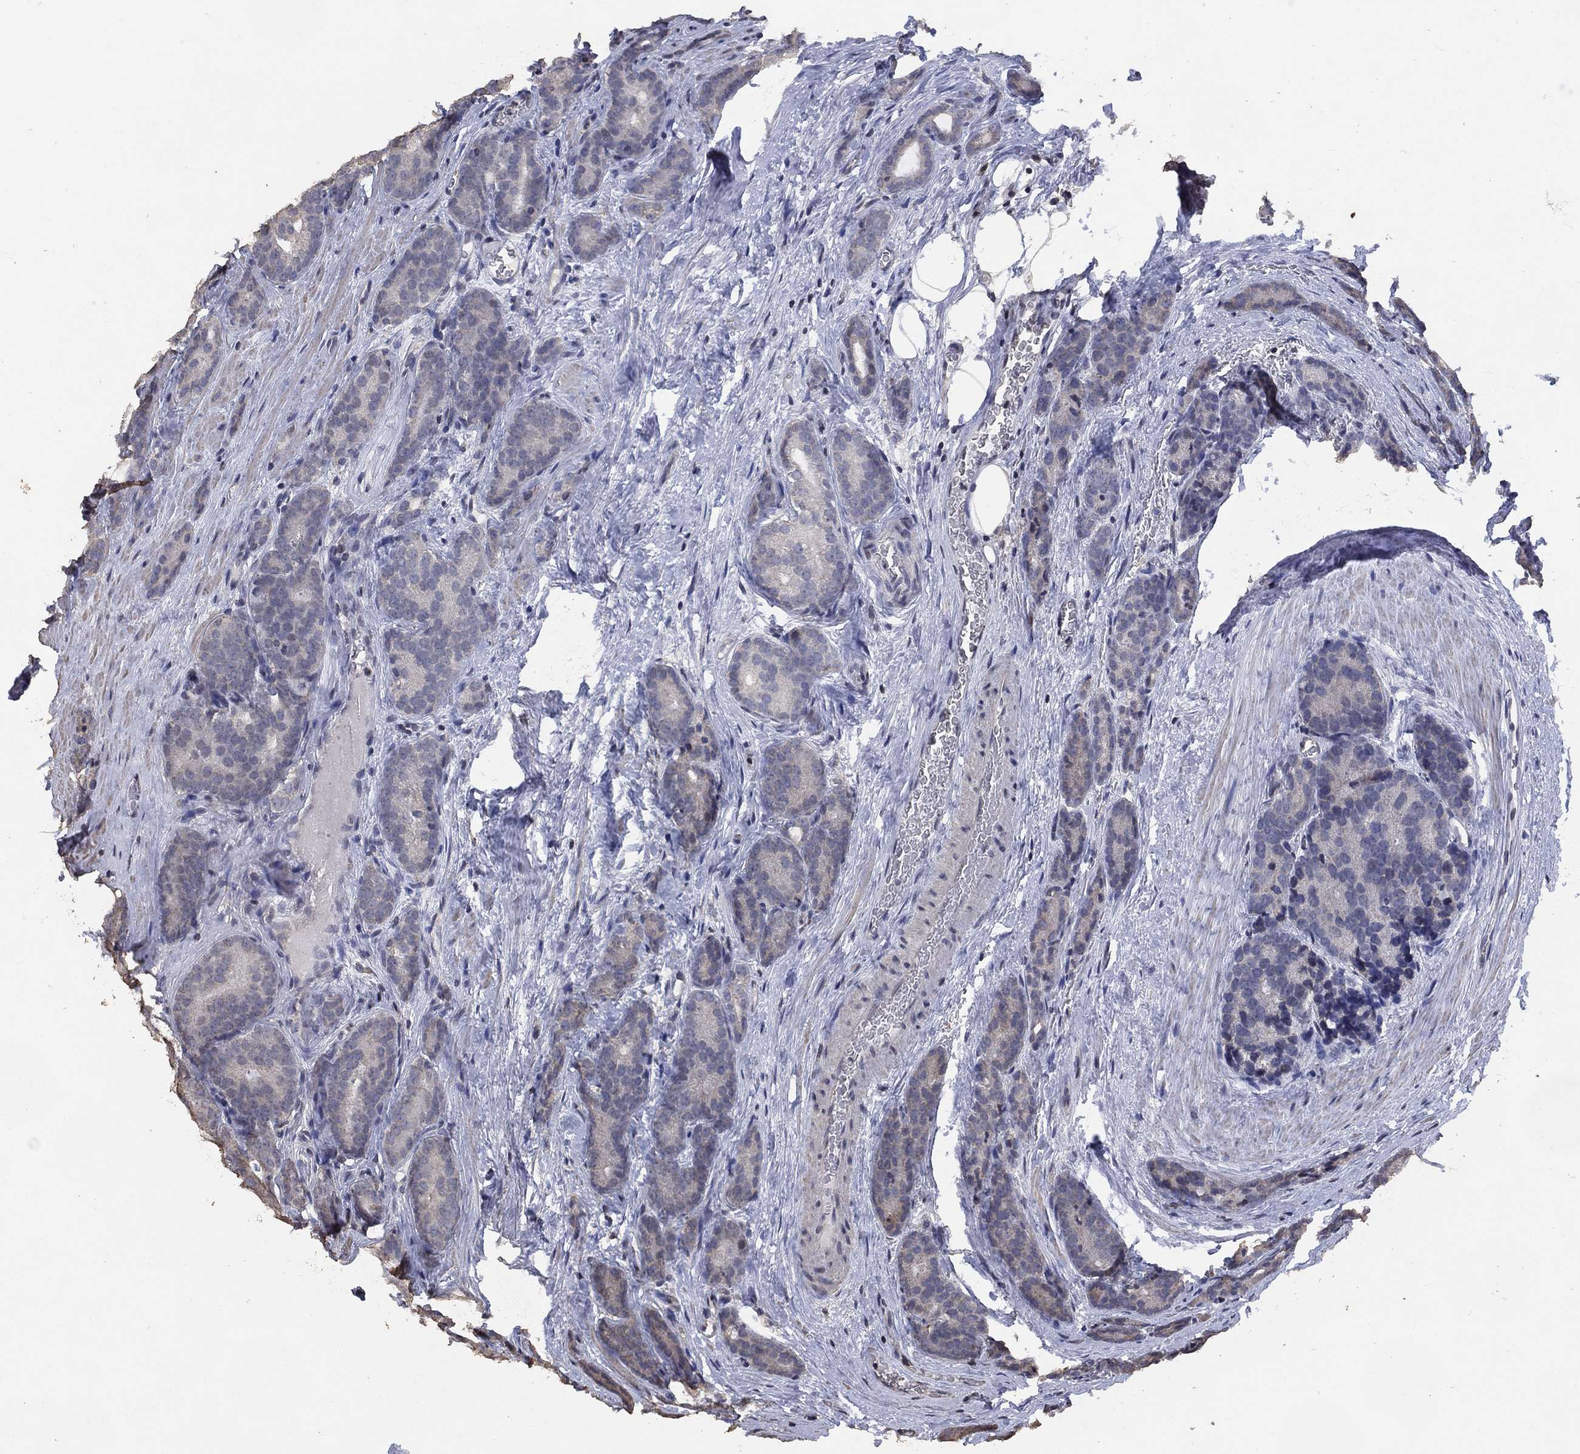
{"staining": {"intensity": "negative", "quantity": "none", "location": "none"}, "tissue": "prostate cancer", "cell_type": "Tumor cells", "image_type": "cancer", "snomed": [{"axis": "morphology", "description": "Adenocarcinoma, NOS"}, {"axis": "topography", "description": "Prostate"}], "caption": "Tumor cells are negative for protein expression in human prostate adenocarcinoma.", "gene": "ADPRHL1", "patient": {"sex": "male", "age": 71}}